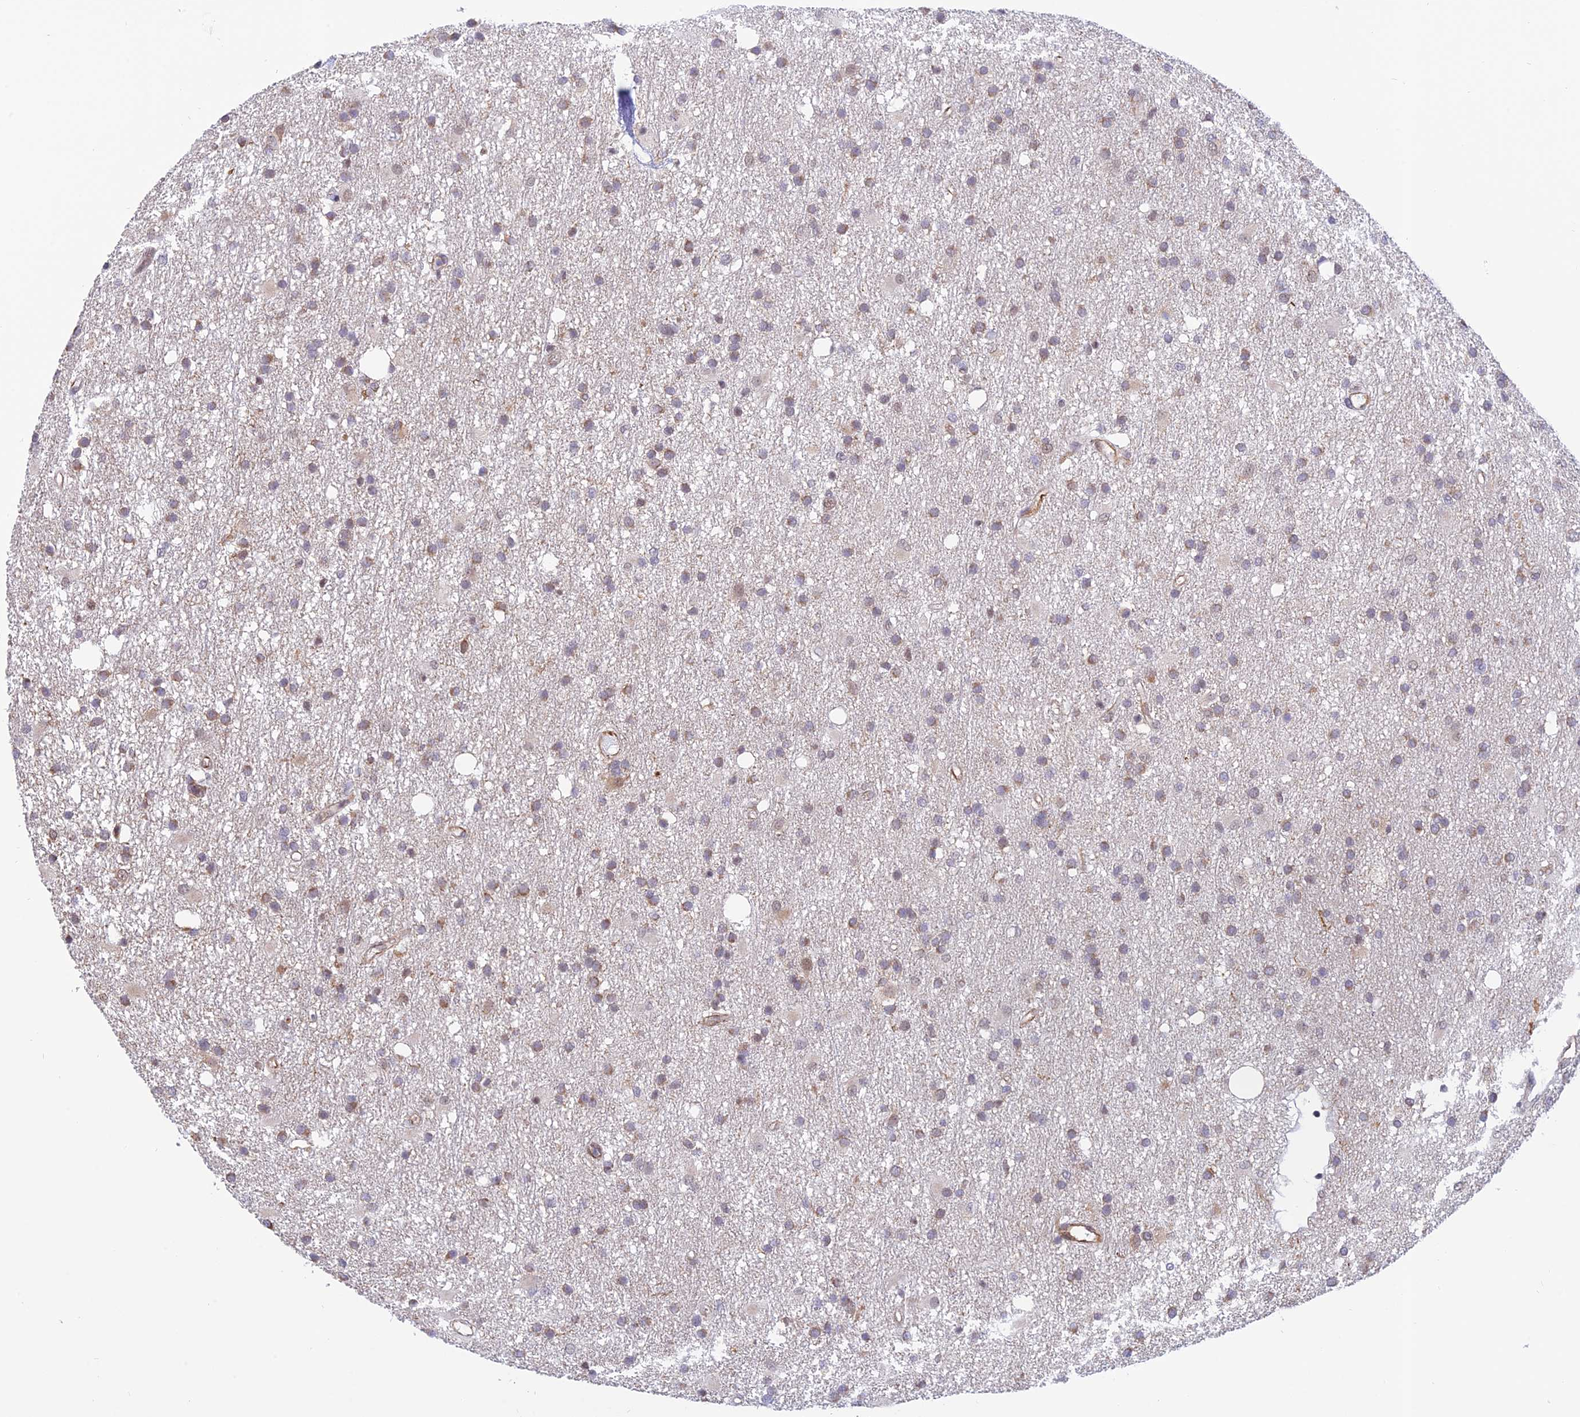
{"staining": {"intensity": "moderate", "quantity": "<25%", "location": "cytoplasmic/membranous"}, "tissue": "glioma", "cell_type": "Tumor cells", "image_type": "cancer", "snomed": [{"axis": "morphology", "description": "Glioma, malignant, High grade"}, {"axis": "topography", "description": "Brain"}], "caption": "This histopathology image exhibits immunohistochemistry (IHC) staining of malignant high-grade glioma, with low moderate cytoplasmic/membranous staining in about <25% of tumor cells.", "gene": "PAGR1", "patient": {"sex": "male", "age": 77}}